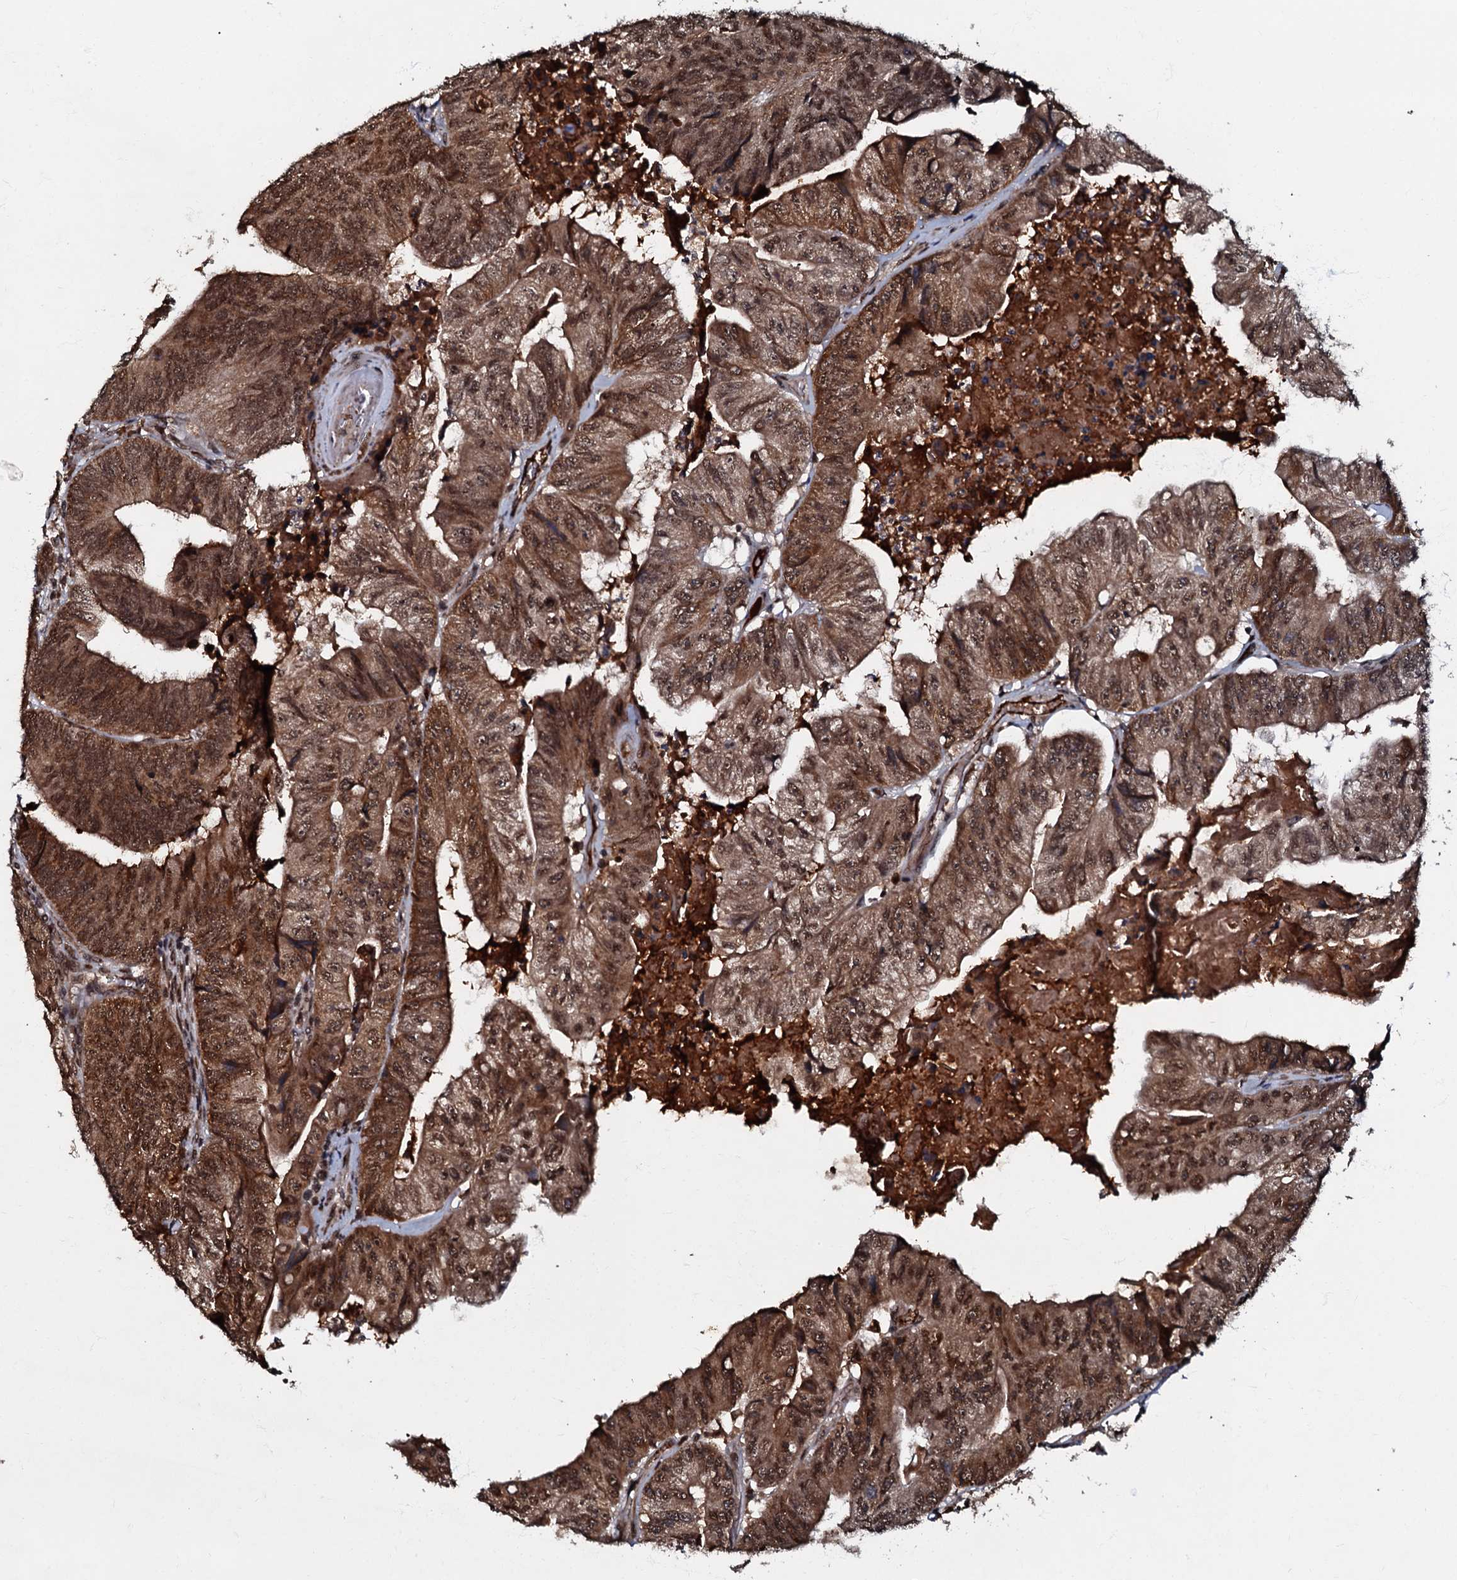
{"staining": {"intensity": "strong", "quantity": ">75%", "location": "cytoplasmic/membranous,nuclear"}, "tissue": "colorectal cancer", "cell_type": "Tumor cells", "image_type": "cancer", "snomed": [{"axis": "morphology", "description": "Adenocarcinoma, NOS"}, {"axis": "topography", "description": "Colon"}], "caption": "A micrograph of human colorectal cancer (adenocarcinoma) stained for a protein shows strong cytoplasmic/membranous and nuclear brown staining in tumor cells.", "gene": "C18orf32", "patient": {"sex": "female", "age": 67}}